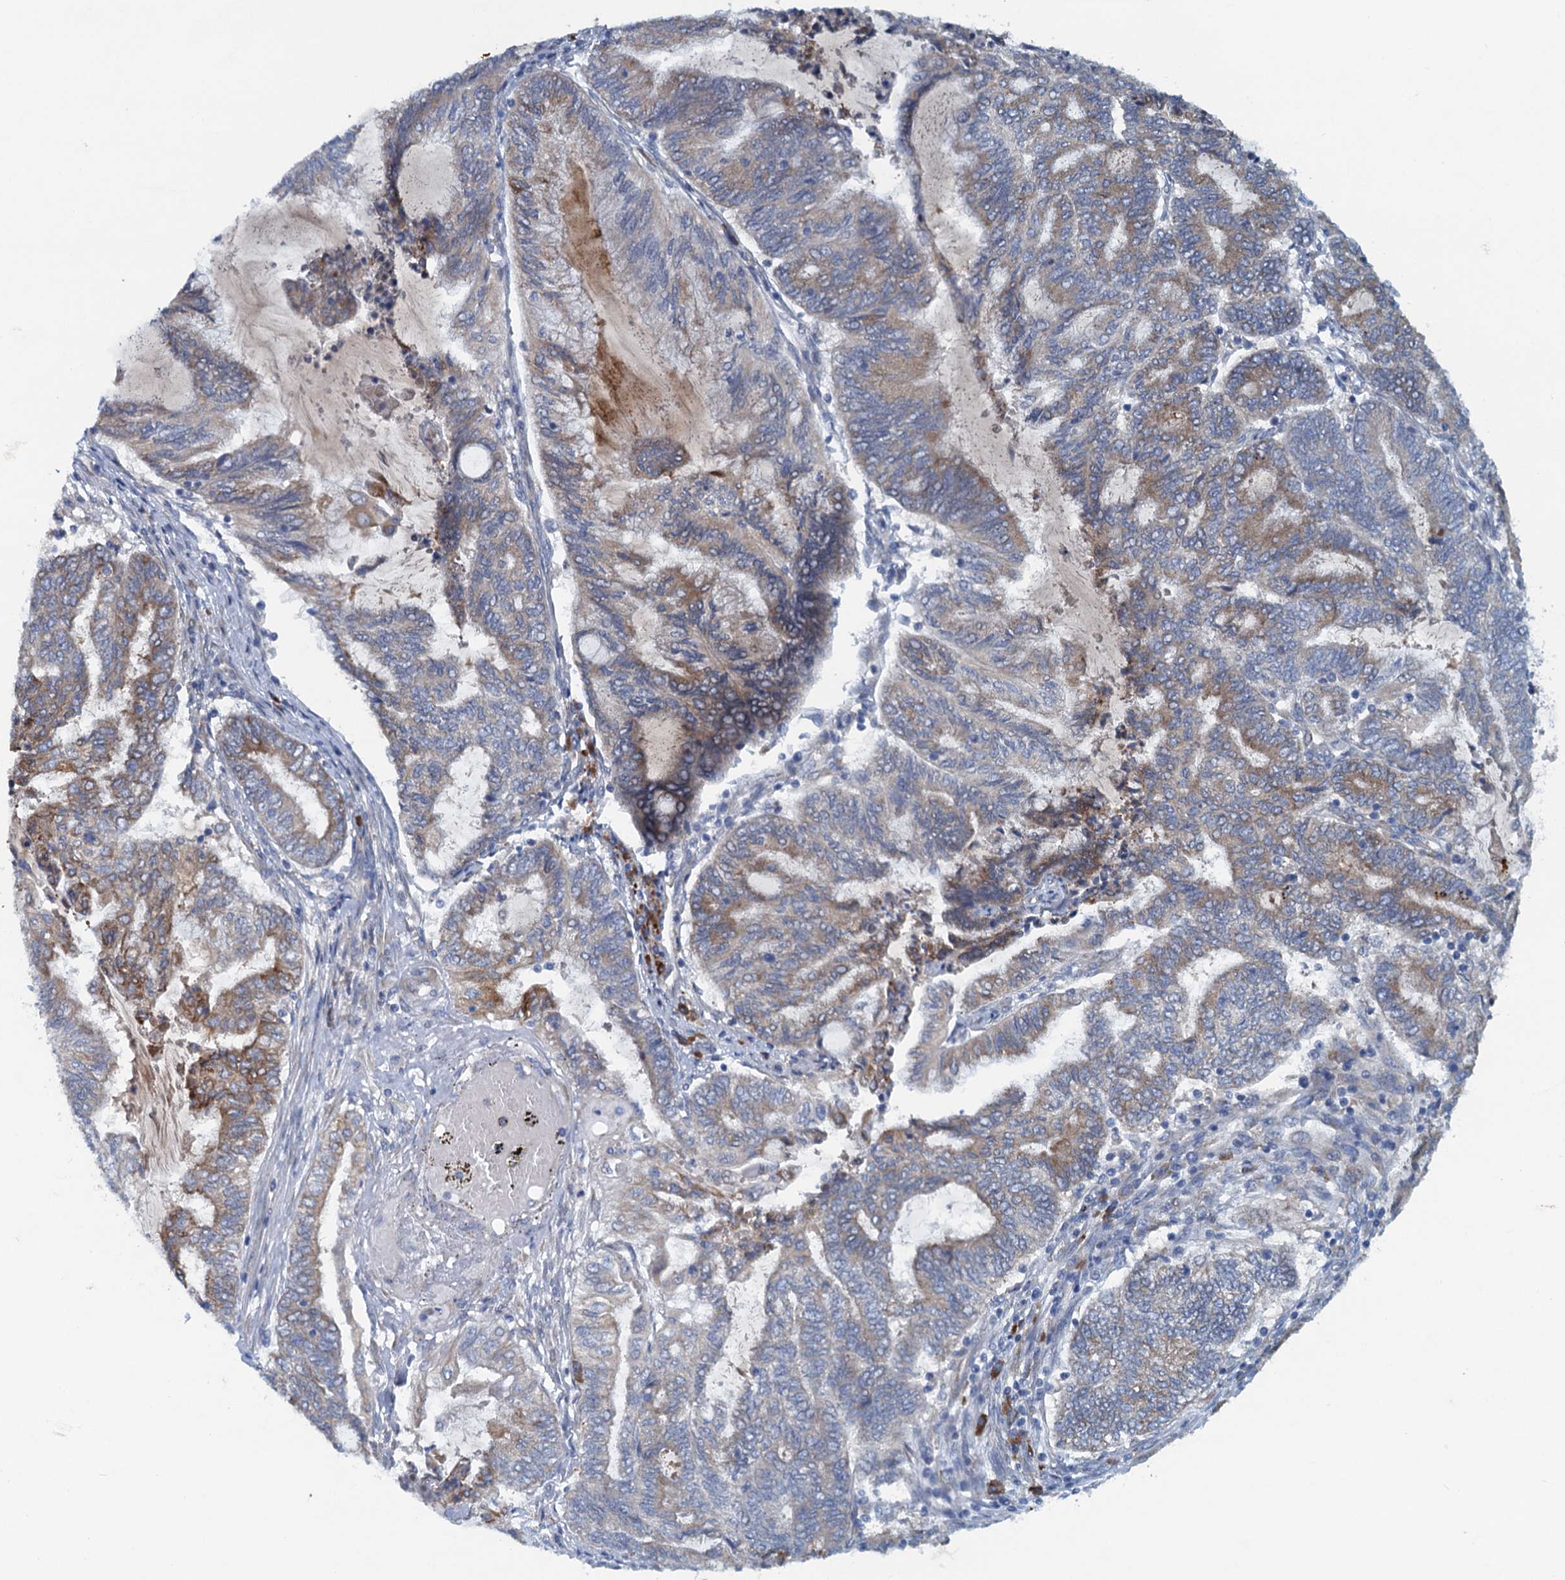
{"staining": {"intensity": "moderate", "quantity": "<25%", "location": "cytoplasmic/membranous"}, "tissue": "endometrial cancer", "cell_type": "Tumor cells", "image_type": "cancer", "snomed": [{"axis": "morphology", "description": "Adenocarcinoma, NOS"}, {"axis": "topography", "description": "Uterus"}, {"axis": "topography", "description": "Endometrium"}], "caption": "Endometrial cancer (adenocarcinoma) stained with a brown dye displays moderate cytoplasmic/membranous positive expression in about <25% of tumor cells.", "gene": "MYDGF", "patient": {"sex": "female", "age": 70}}